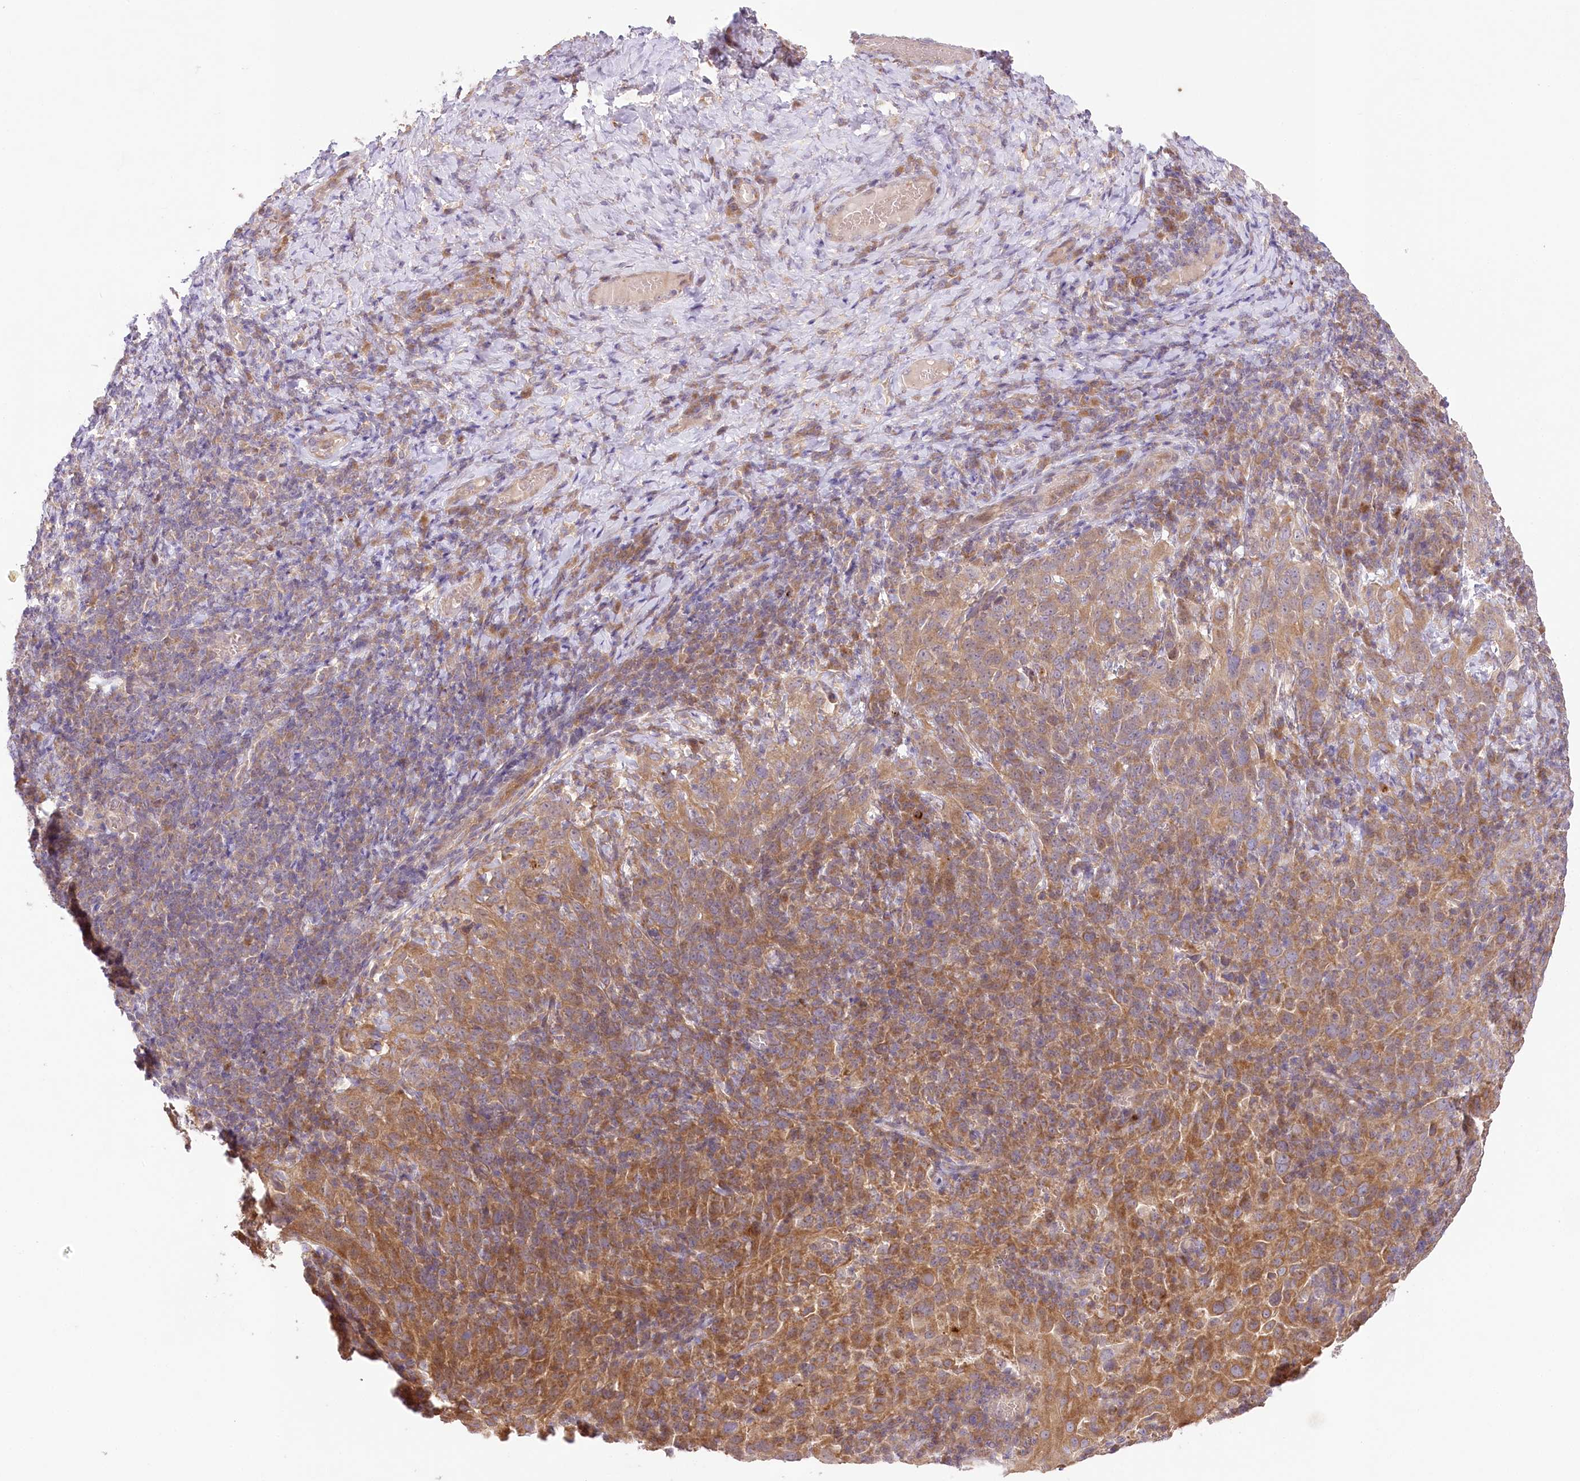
{"staining": {"intensity": "moderate", "quantity": "25%-75%", "location": "cytoplasmic/membranous"}, "tissue": "cervical cancer", "cell_type": "Tumor cells", "image_type": "cancer", "snomed": [{"axis": "morphology", "description": "Squamous cell carcinoma, NOS"}, {"axis": "topography", "description": "Cervix"}], "caption": "High-magnification brightfield microscopy of cervical cancer (squamous cell carcinoma) stained with DAB (brown) and counterstained with hematoxylin (blue). tumor cells exhibit moderate cytoplasmic/membranous expression is seen in approximately25%-75% of cells.", "gene": "PYROXD1", "patient": {"sex": "female", "age": 46}}